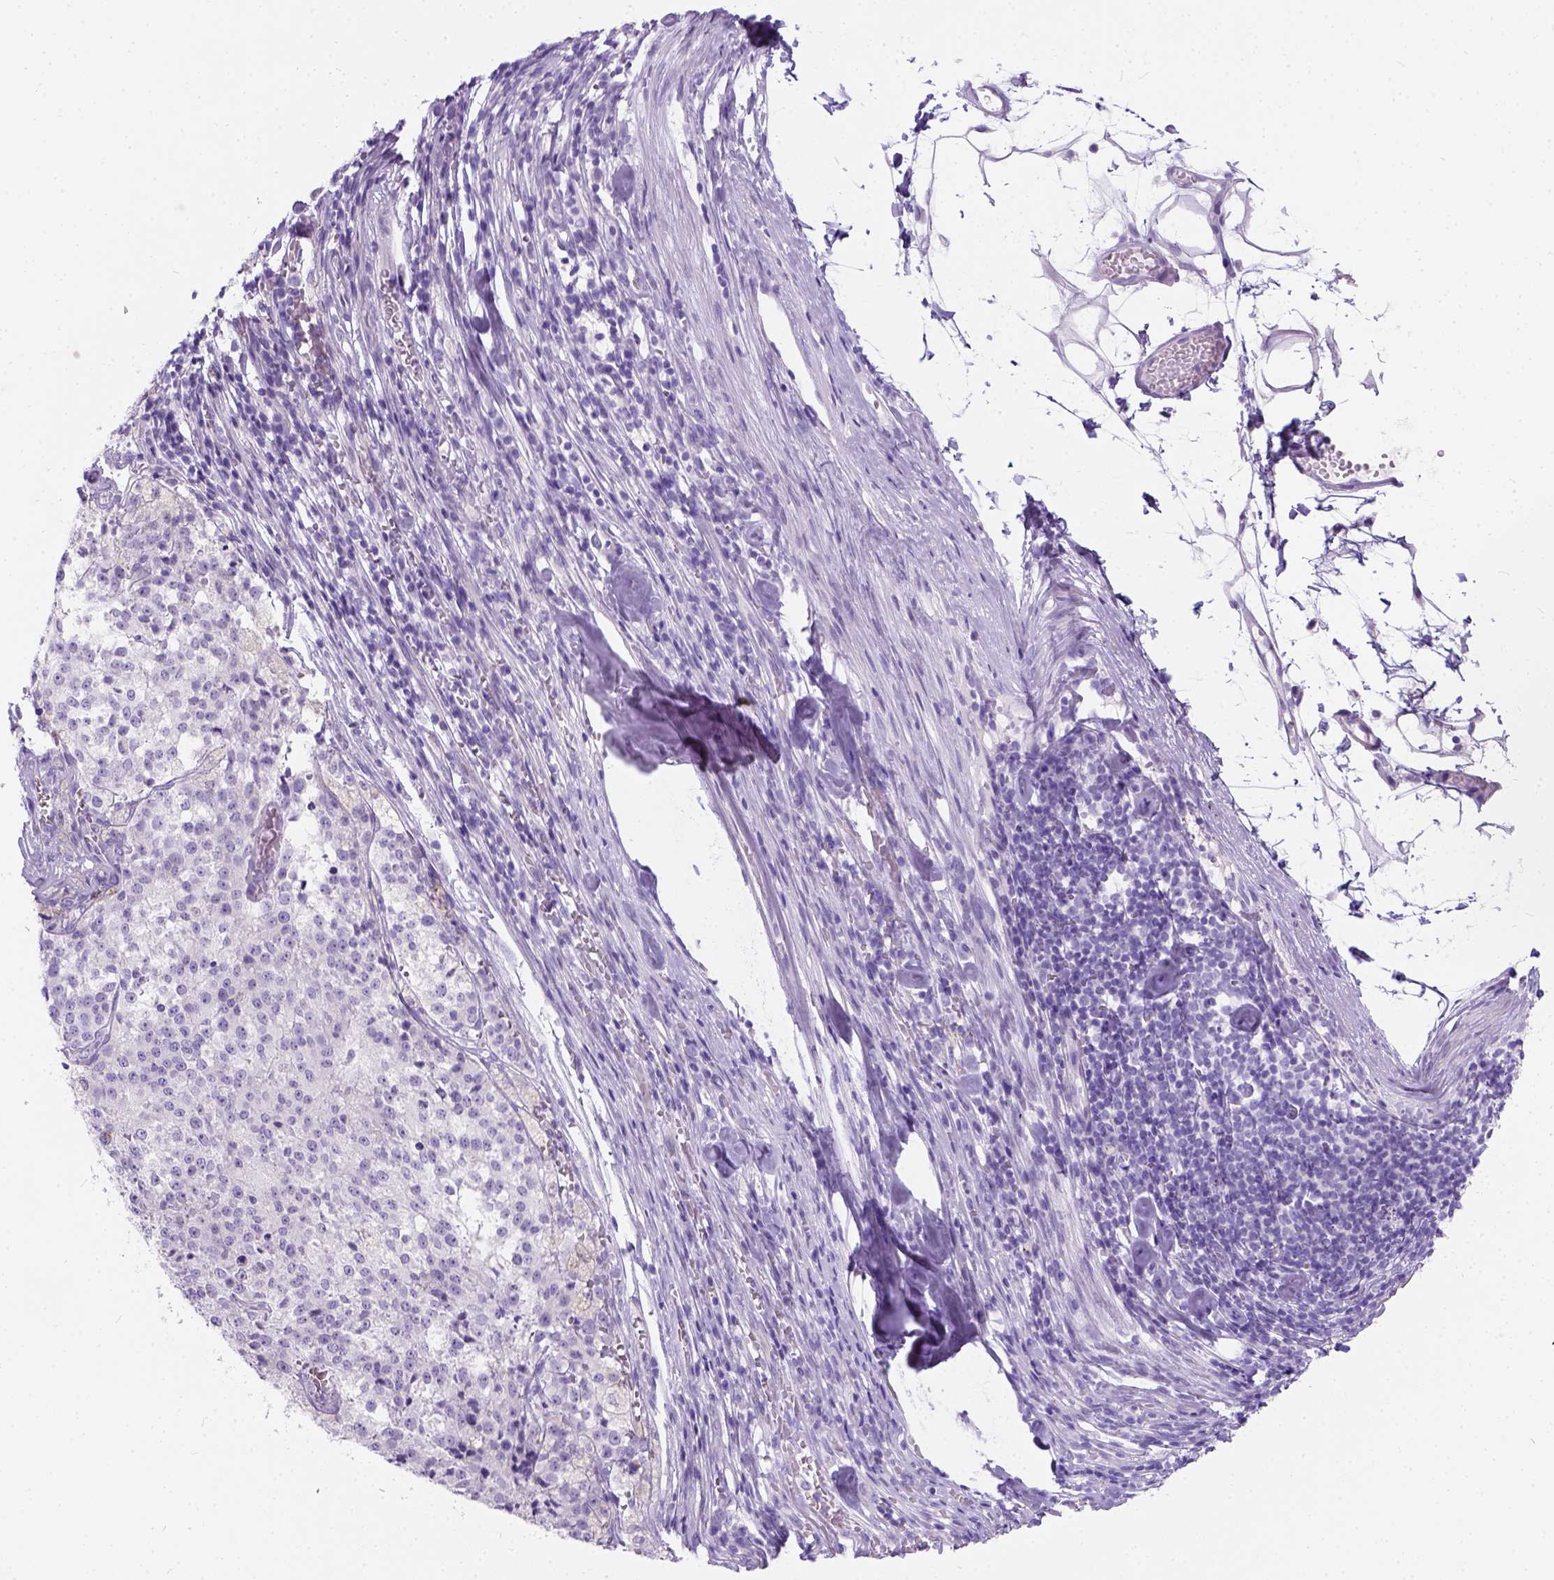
{"staining": {"intensity": "negative", "quantity": "none", "location": "none"}, "tissue": "melanoma", "cell_type": "Tumor cells", "image_type": "cancer", "snomed": [{"axis": "morphology", "description": "Malignant melanoma, Metastatic site"}, {"axis": "topography", "description": "Lymph node"}], "caption": "Protein analysis of malignant melanoma (metastatic site) demonstrates no significant expression in tumor cells.", "gene": "C7orf57", "patient": {"sex": "female", "age": 64}}